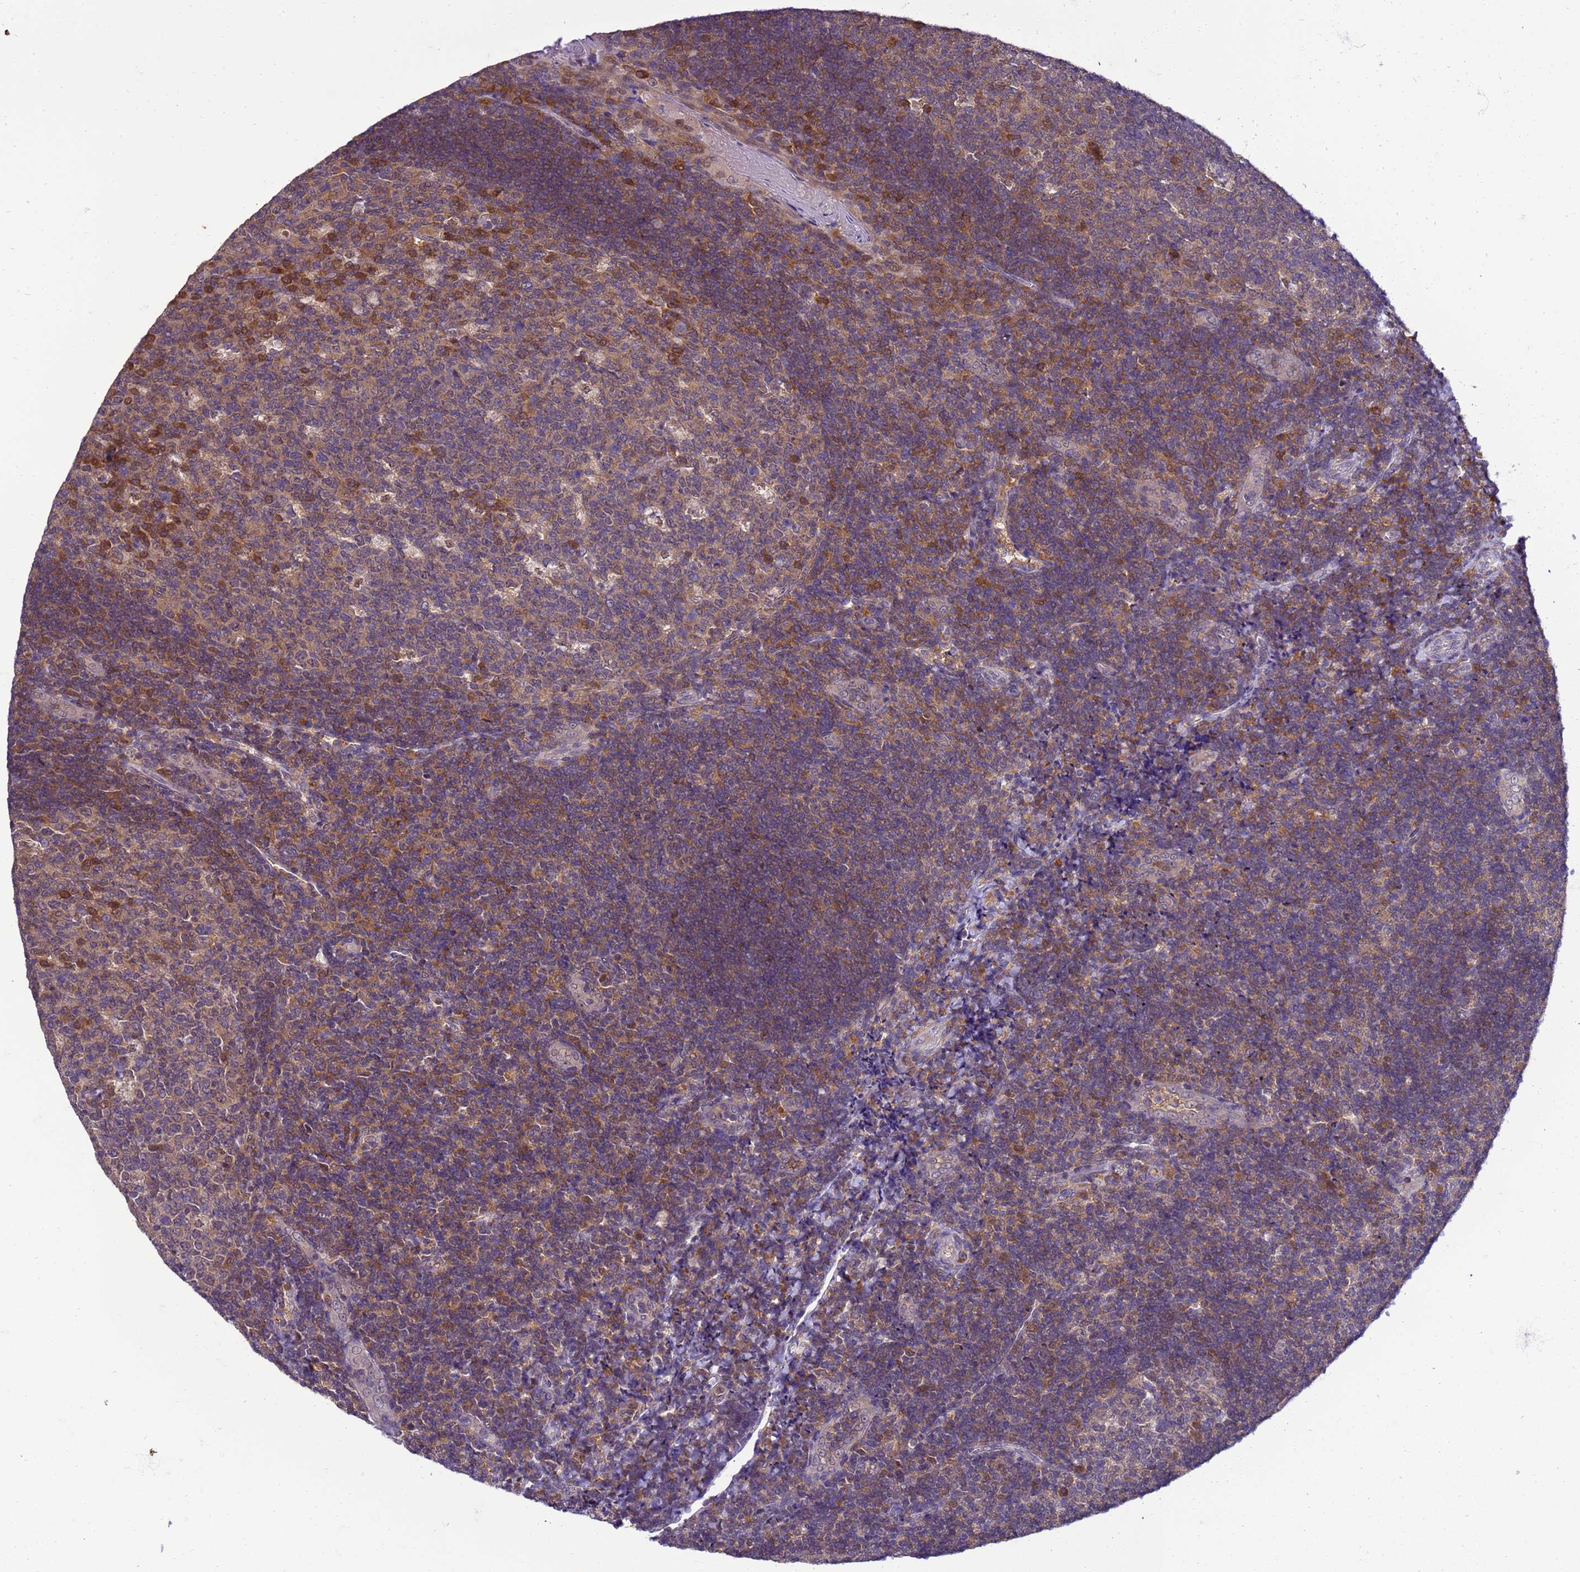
{"staining": {"intensity": "strong", "quantity": "<25%", "location": "cytoplasmic/membranous"}, "tissue": "tonsil", "cell_type": "Germinal center cells", "image_type": "normal", "snomed": [{"axis": "morphology", "description": "Normal tissue, NOS"}, {"axis": "topography", "description": "Tonsil"}], "caption": "Strong cytoplasmic/membranous protein expression is identified in about <25% of germinal center cells in tonsil. Nuclei are stained in blue.", "gene": "DDI2", "patient": {"sex": "male", "age": 17}}